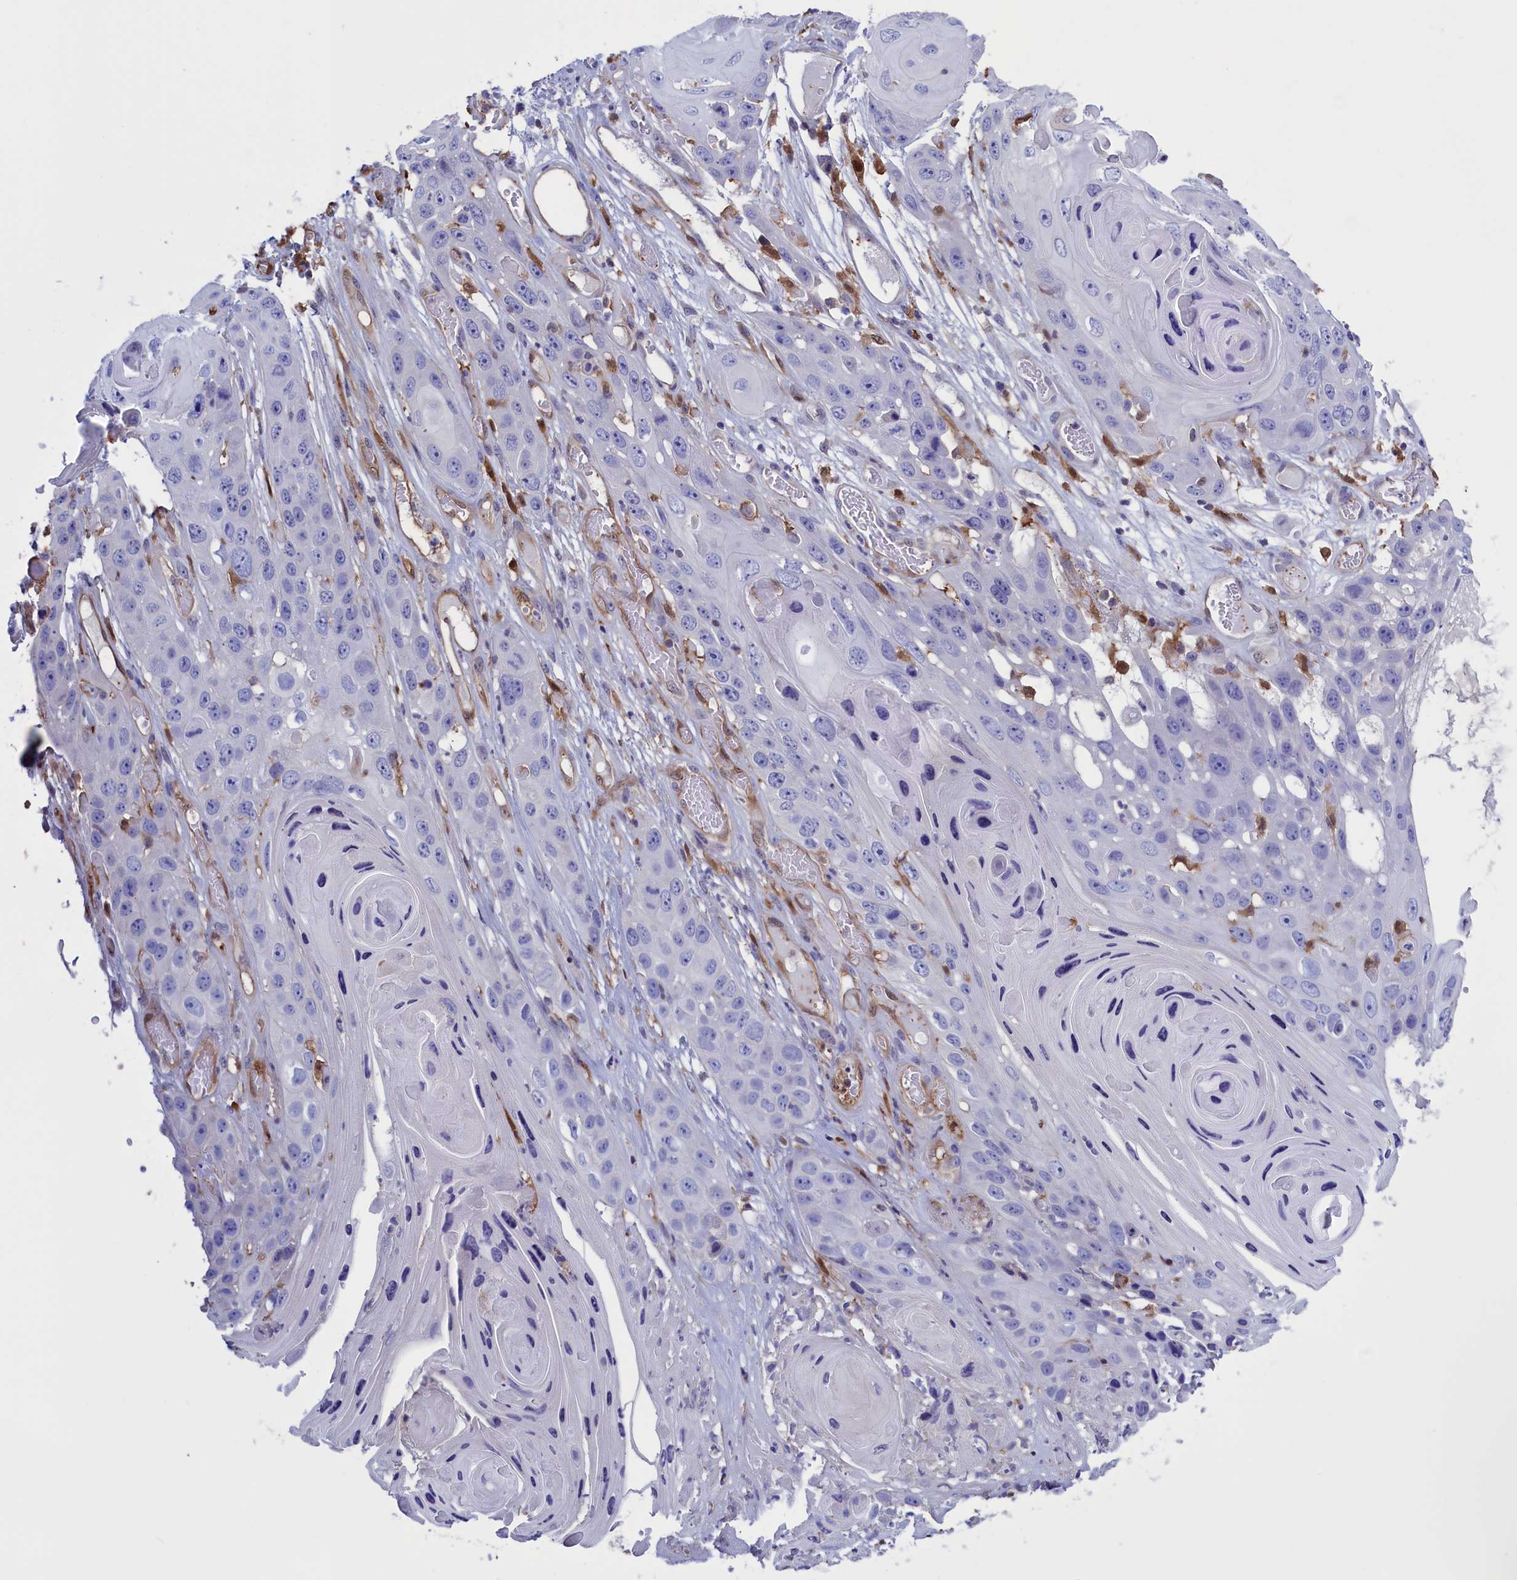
{"staining": {"intensity": "negative", "quantity": "none", "location": "none"}, "tissue": "skin cancer", "cell_type": "Tumor cells", "image_type": "cancer", "snomed": [{"axis": "morphology", "description": "Squamous cell carcinoma, NOS"}, {"axis": "topography", "description": "Skin"}], "caption": "The photomicrograph shows no staining of tumor cells in skin cancer (squamous cell carcinoma). (Brightfield microscopy of DAB (3,3'-diaminobenzidine) immunohistochemistry at high magnification).", "gene": "ARHGAP18", "patient": {"sex": "male", "age": 55}}